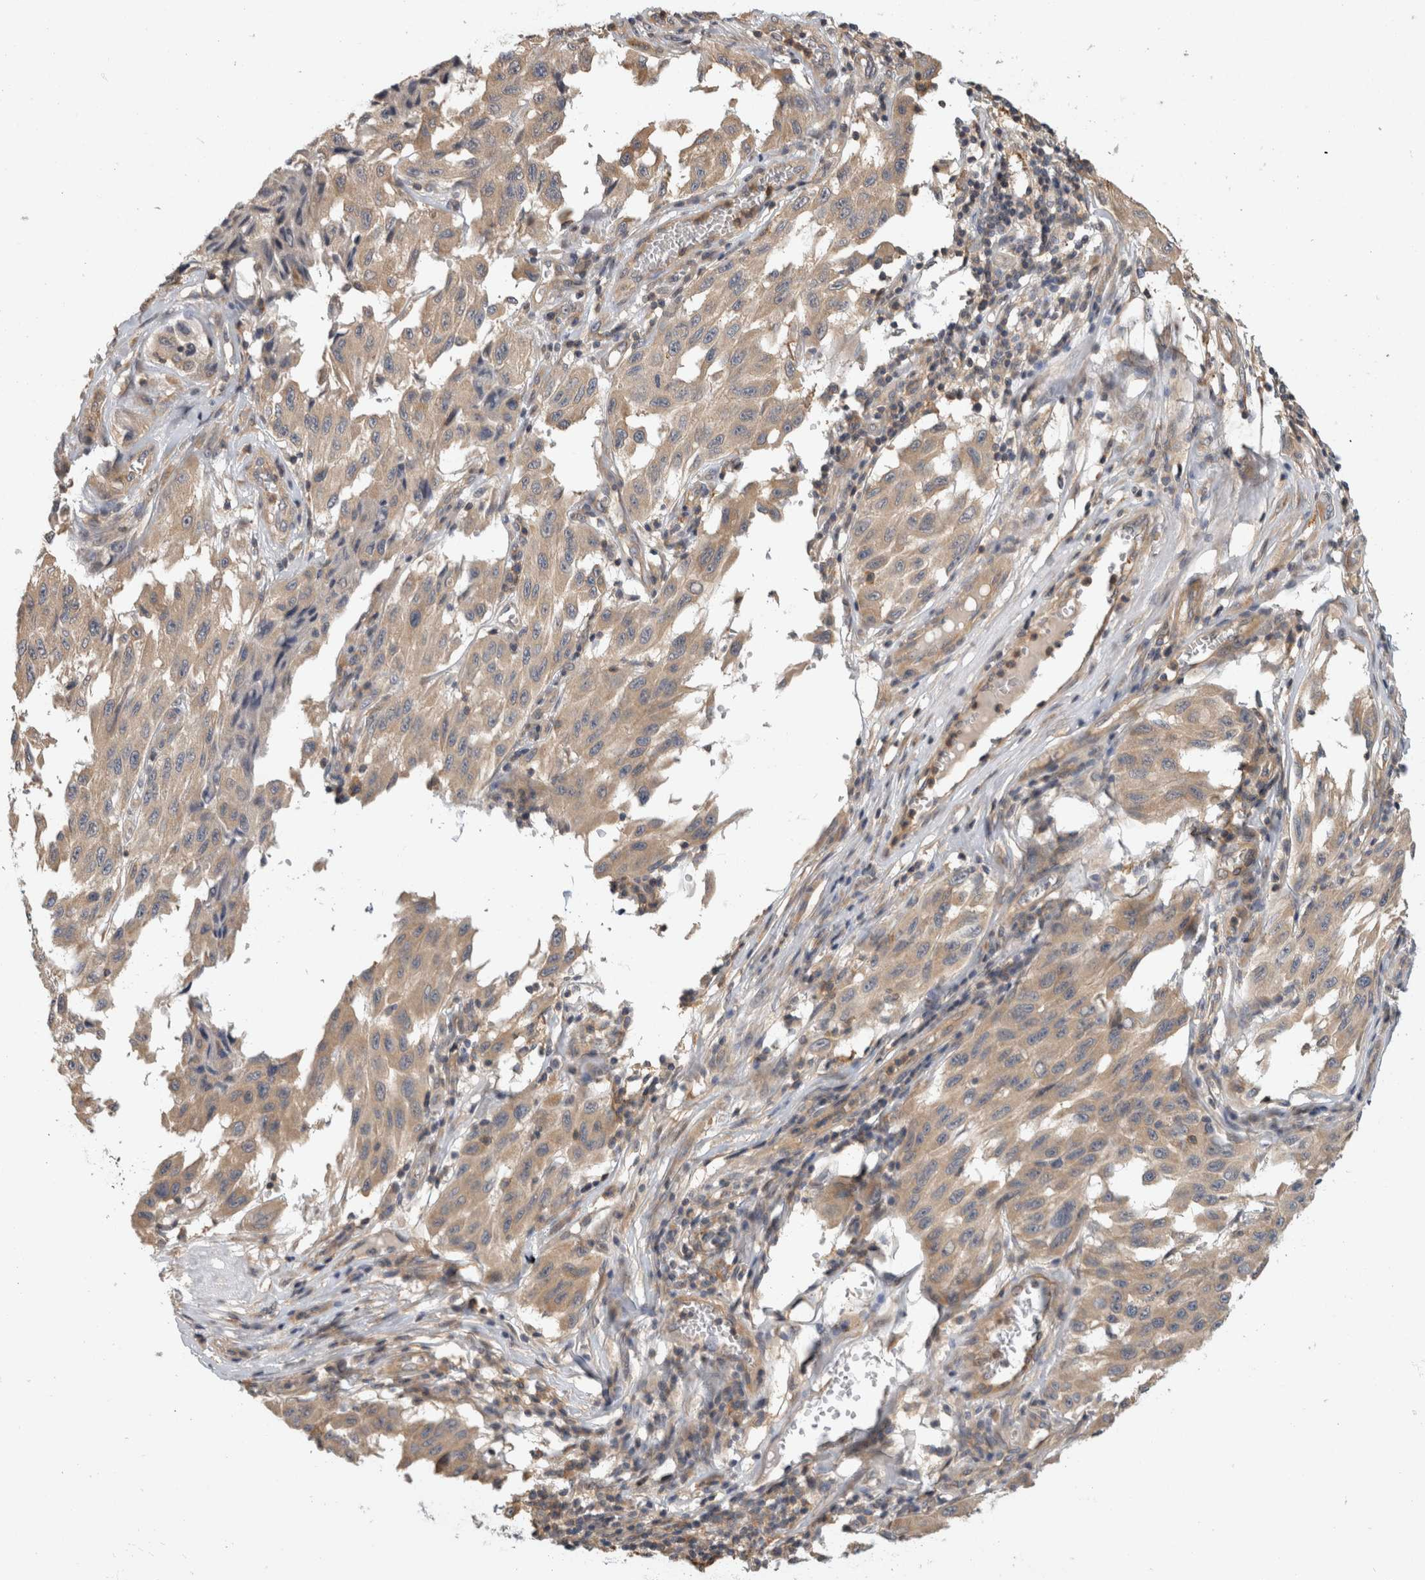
{"staining": {"intensity": "weak", "quantity": ">75%", "location": "cytoplasmic/membranous"}, "tissue": "melanoma", "cell_type": "Tumor cells", "image_type": "cancer", "snomed": [{"axis": "morphology", "description": "Malignant melanoma, NOS"}, {"axis": "topography", "description": "Skin"}], "caption": "Weak cytoplasmic/membranous expression is appreciated in about >75% of tumor cells in malignant melanoma. (DAB (3,3'-diaminobenzidine) IHC, brown staining for protein, blue staining for nuclei).", "gene": "PGM1", "patient": {"sex": "male", "age": 30}}